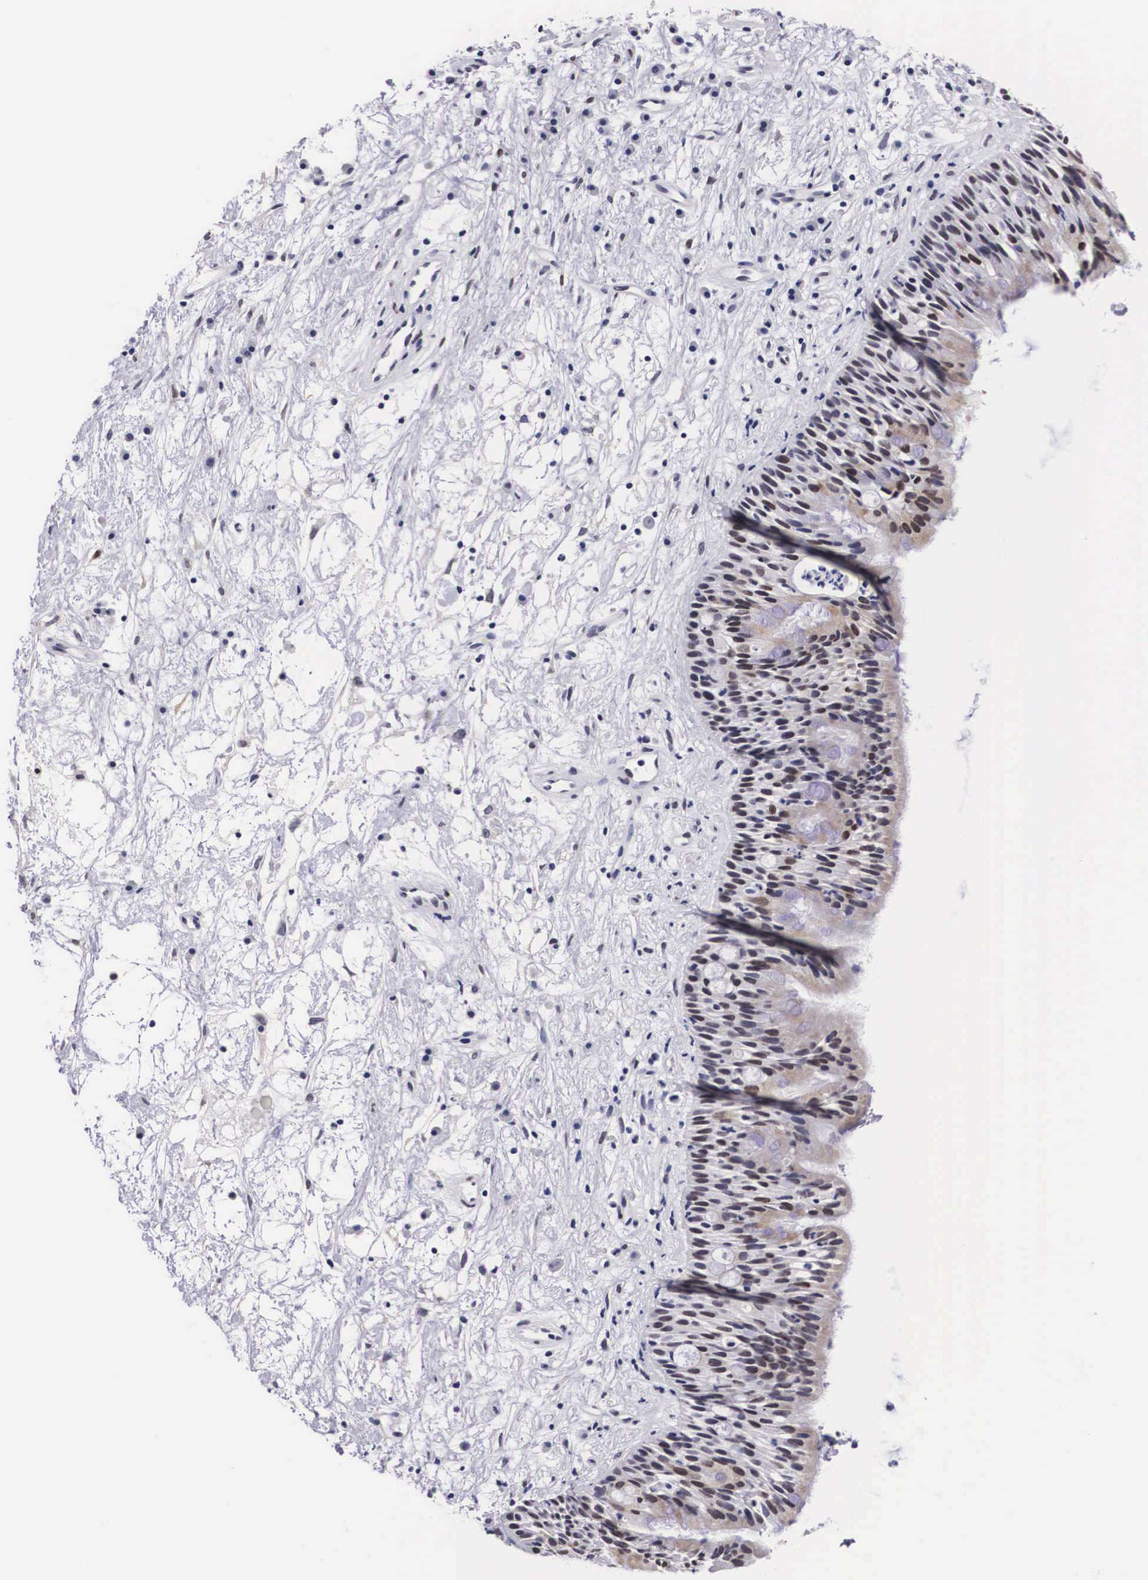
{"staining": {"intensity": "strong", "quantity": ">75%", "location": "nuclear"}, "tissue": "nasopharynx", "cell_type": "Respiratory epithelial cells", "image_type": "normal", "snomed": [{"axis": "morphology", "description": "Normal tissue, NOS"}, {"axis": "topography", "description": "Nasopharynx"}], "caption": "This histopathology image demonstrates immunohistochemistry (IHC) staining of normal human nasopharynx, with high strong nuclear expression in about >75% of respiratory epithelial cells.", "gene": "KHDRBS3", "patient": {"sex": "male", "age": 13}}